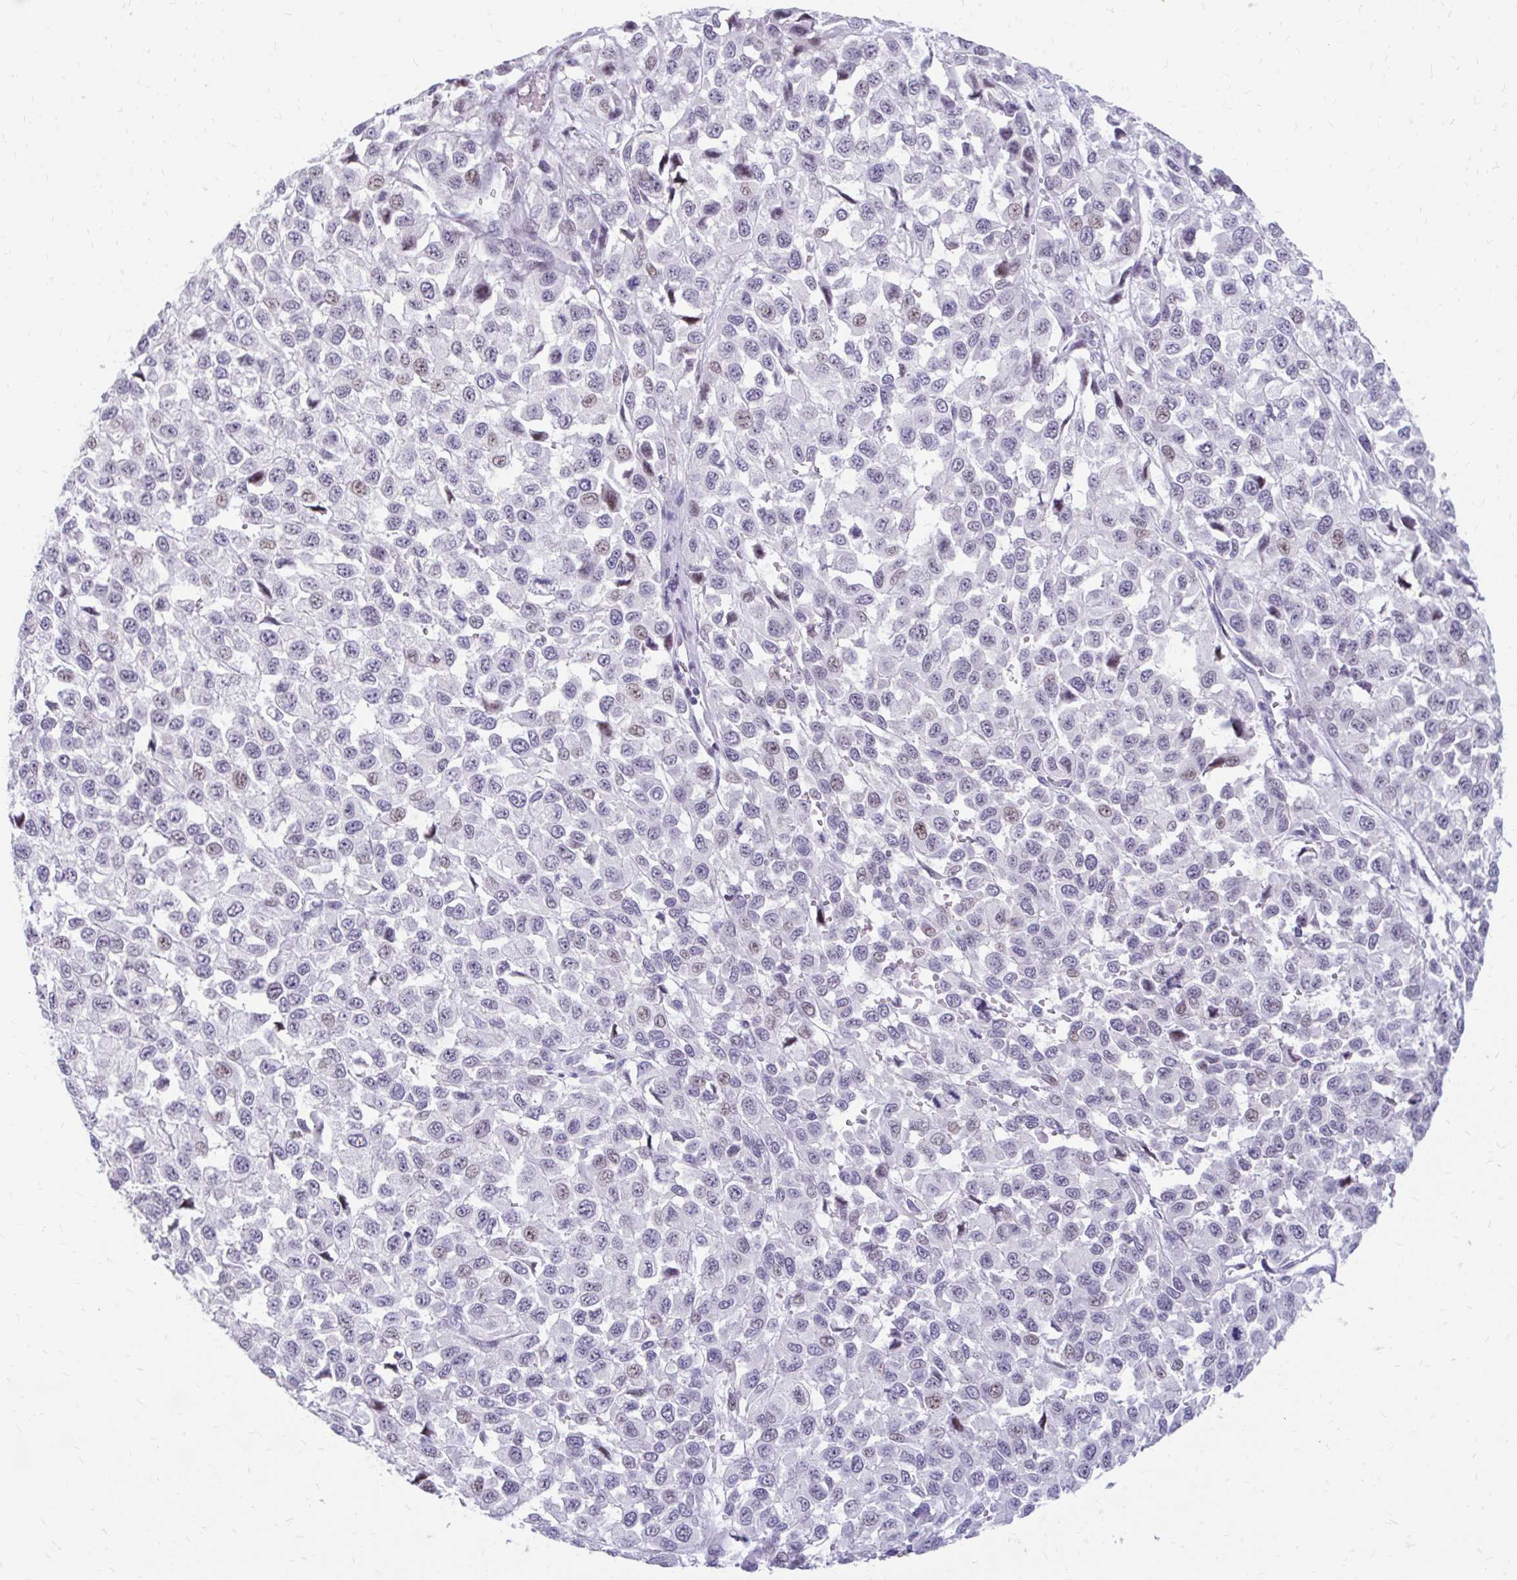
{"staining": {"intensity": "moderate", "quantity": "<25%", "location": "nuclear"}, "tissue": "melanoma", "cell_type": "Tumor cells", "image_type": "cancer", "snomed": [{"axis": "morphology", "description": "Malignant melanoma, NOS"}, {"axis": "topography", "description": "Skin"}], "caption": "Immunohistochemical staining of malignant melanoma displays low levels of moderate nuclear protein staining in approximately <25% of tumor cells. The staining was performed using DAB (3,3'-diaminobenzidine) to visualize the protein expression in brown, while the nuclei were stained in blue with hematoxylin (Magnification: 20x).", "gene": "RGS16", "patient": {"sex": "male", "age": 62}}